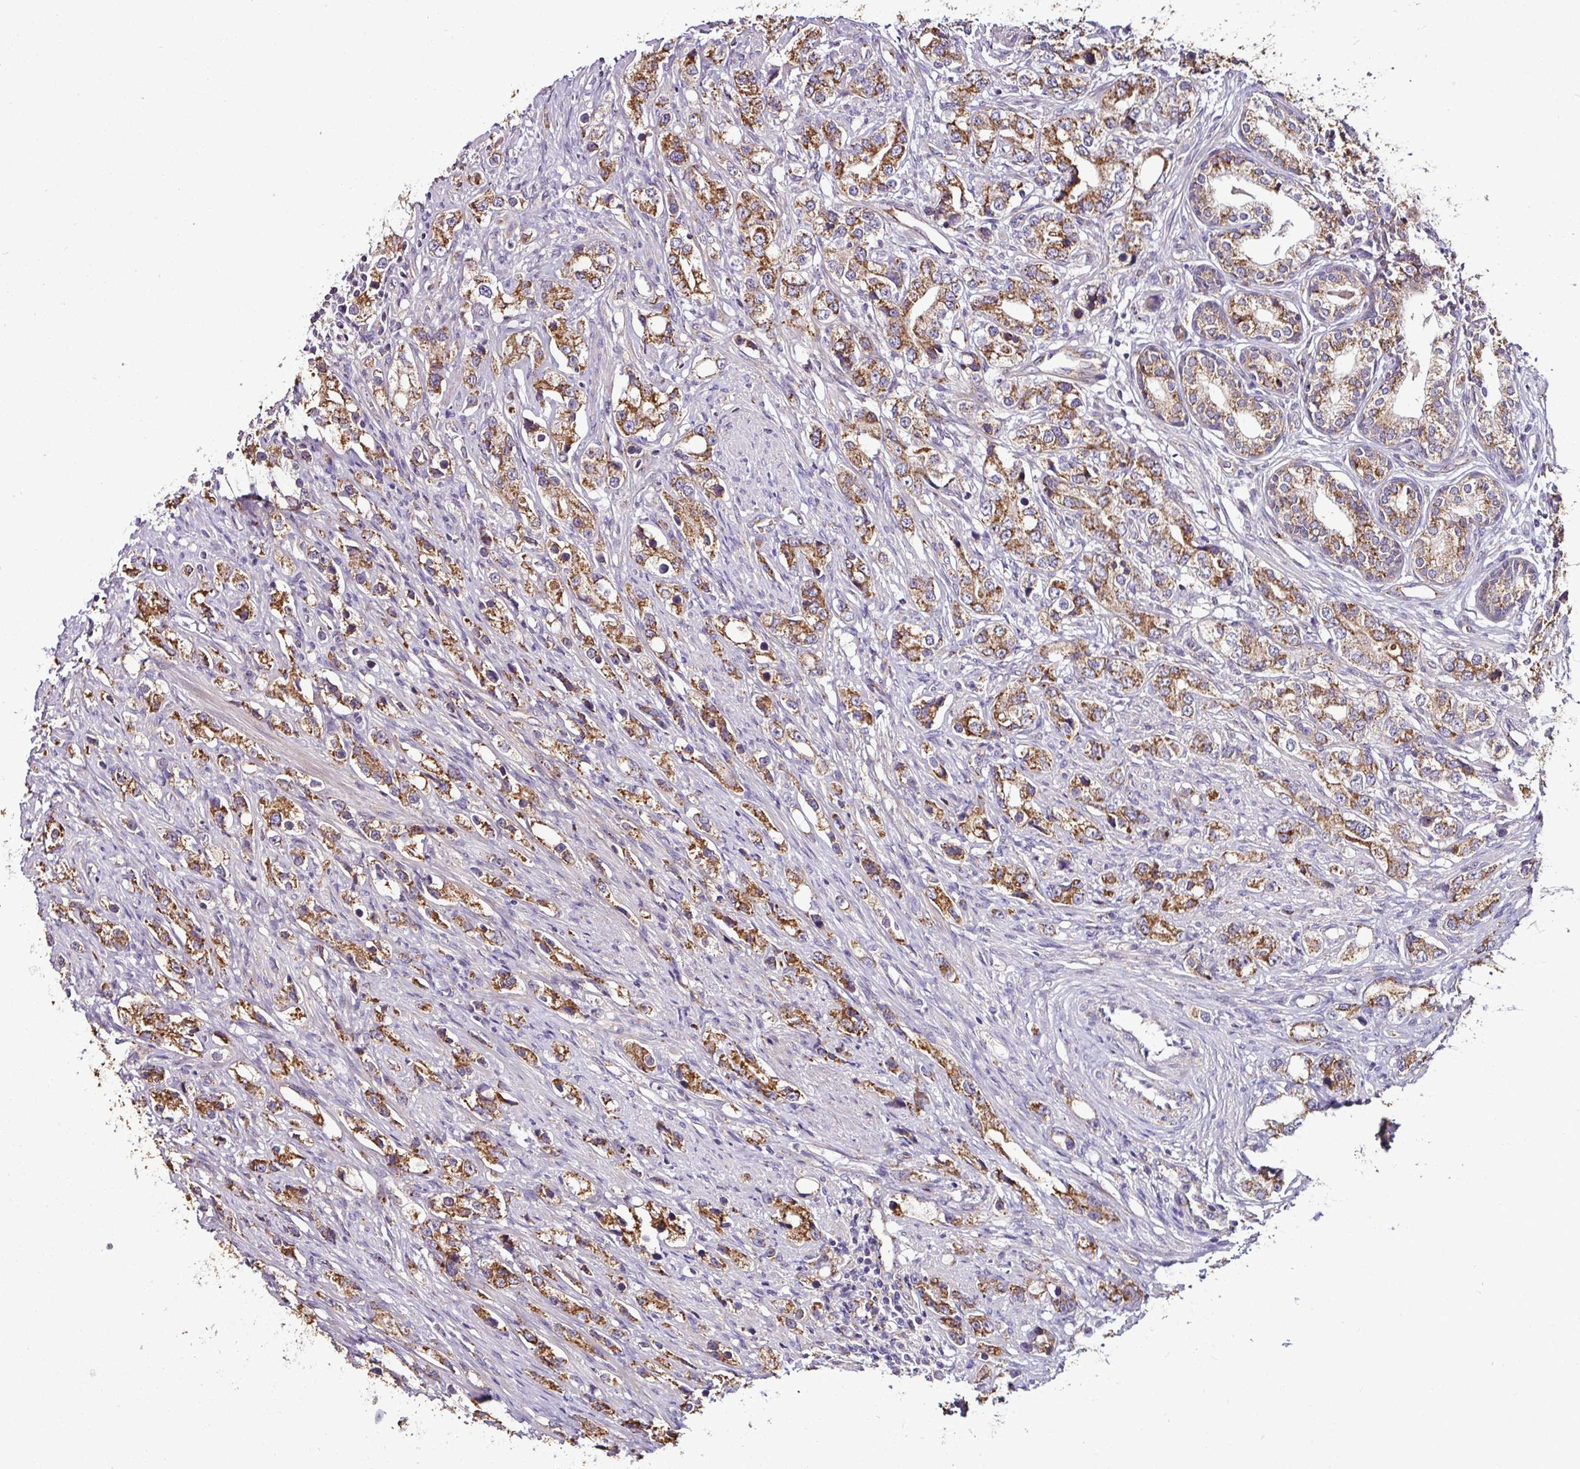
{"staining": {"intensity": "strong", "quantity": ">75%", "location": "cytoplasmic/membranous"}, "tissue": "prostate cancer", "cell_type": "Tumor cells", "image_type": "cancer", "snomed": [{"axis": "morphology", "description": "Adenocarcinoma, High grade"}, {"axis": "topography", "description": "Prostate"}], "caption": "Immunohistochemical staining of prostate high-grade adenocarcinoma displays high levels of strong cytoplasmic/membranous protein staining in approximately >75% of tumor cells.", "gene": "CPD", "patient": {"sex": "male", "age": 63}}